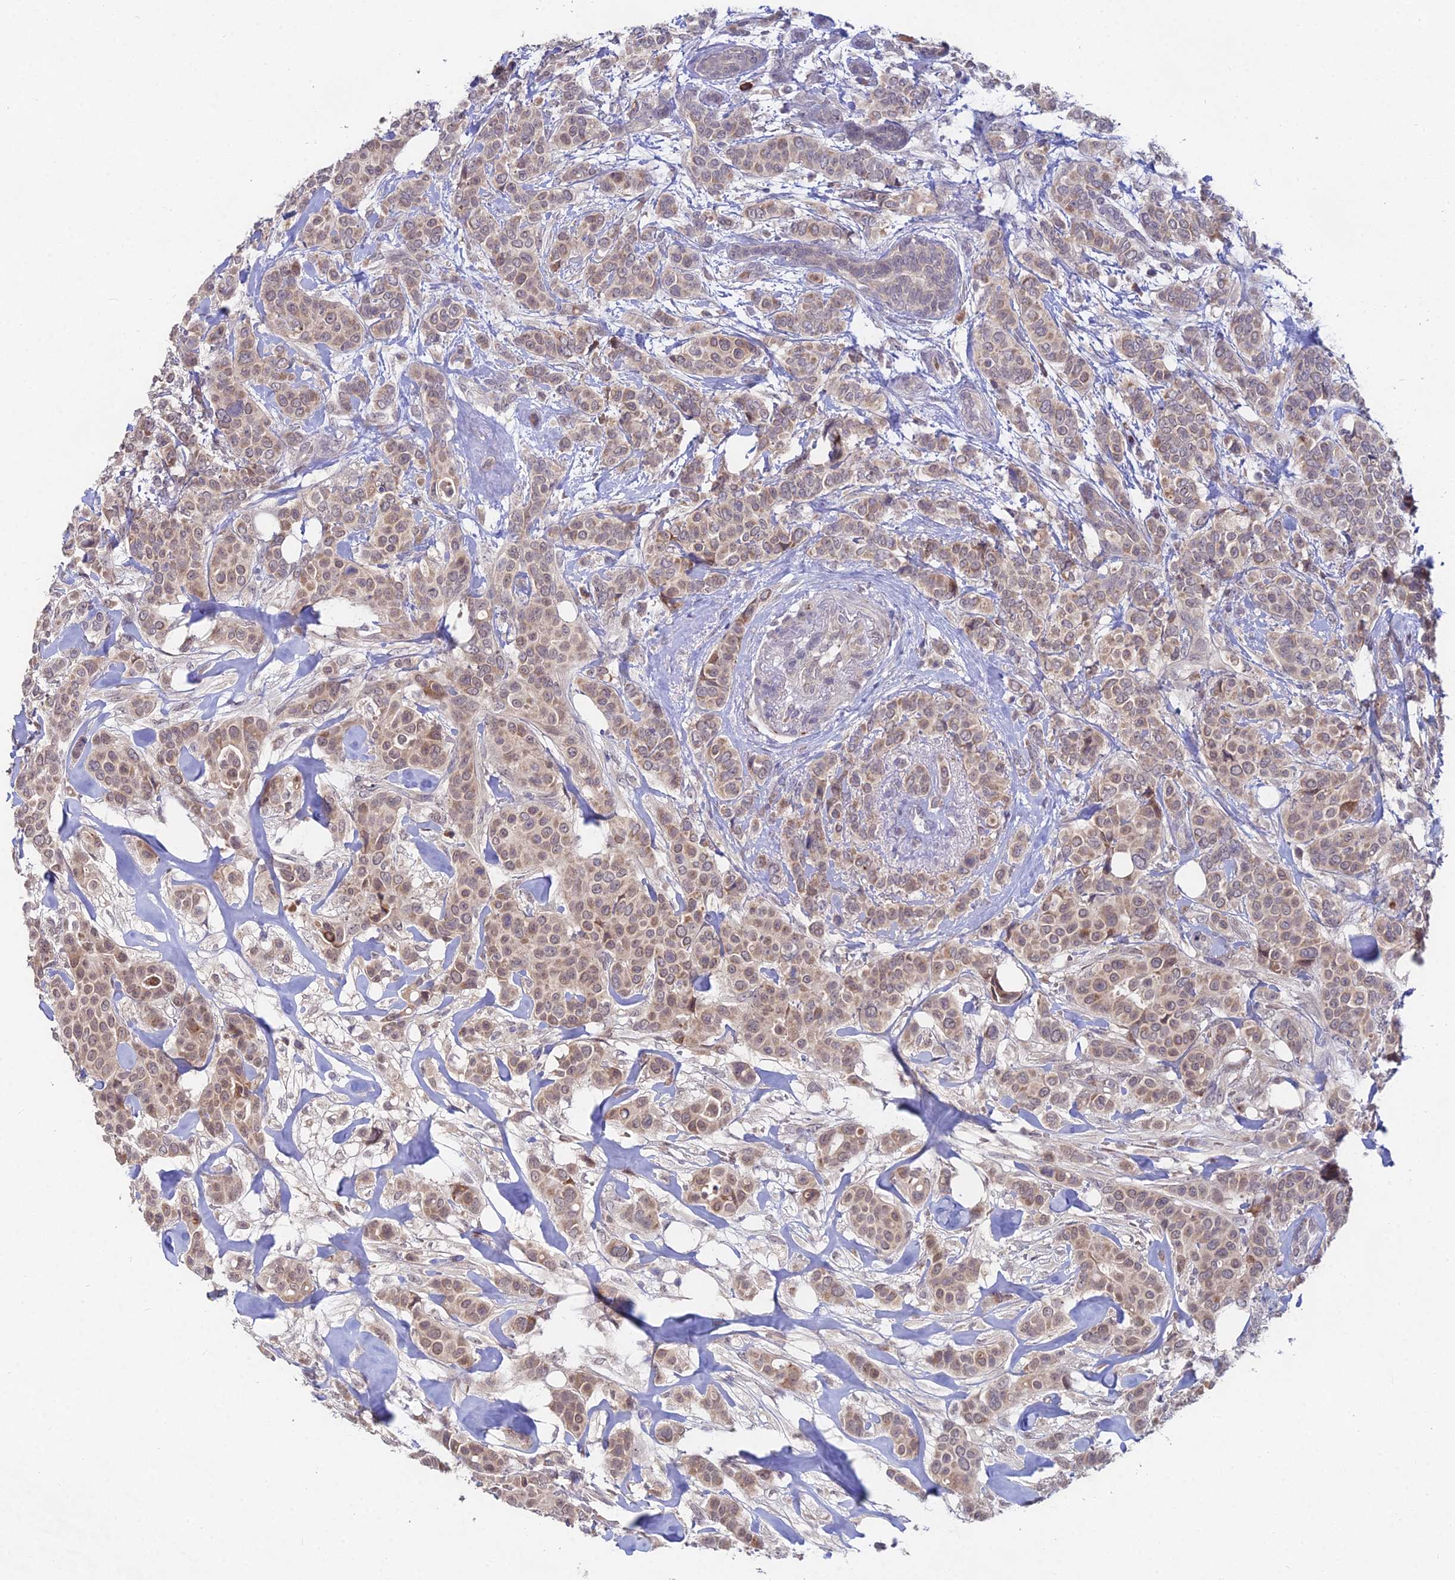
{"staining": {"intensity": "moderate", "quantity": ">75%", "location": "cytoplasmic/membranous,nuclear"}, "tissue": "breast cancer", "cell_type": "Tumor cells", "image_type": "cancer", "snomed": [{"axis": "morphology", "description": "Lobular carcinoma"}, {"axis": "topography", "description": "Breast"}], "caption": "Breast cancer stained with immunohistochemistry displays moderate cytoplasmic/membranous and nuclear staining in approximately >75% of tumor cells.", "gene": "WDR43", "patient": {"sex": "female", "age": 51}}